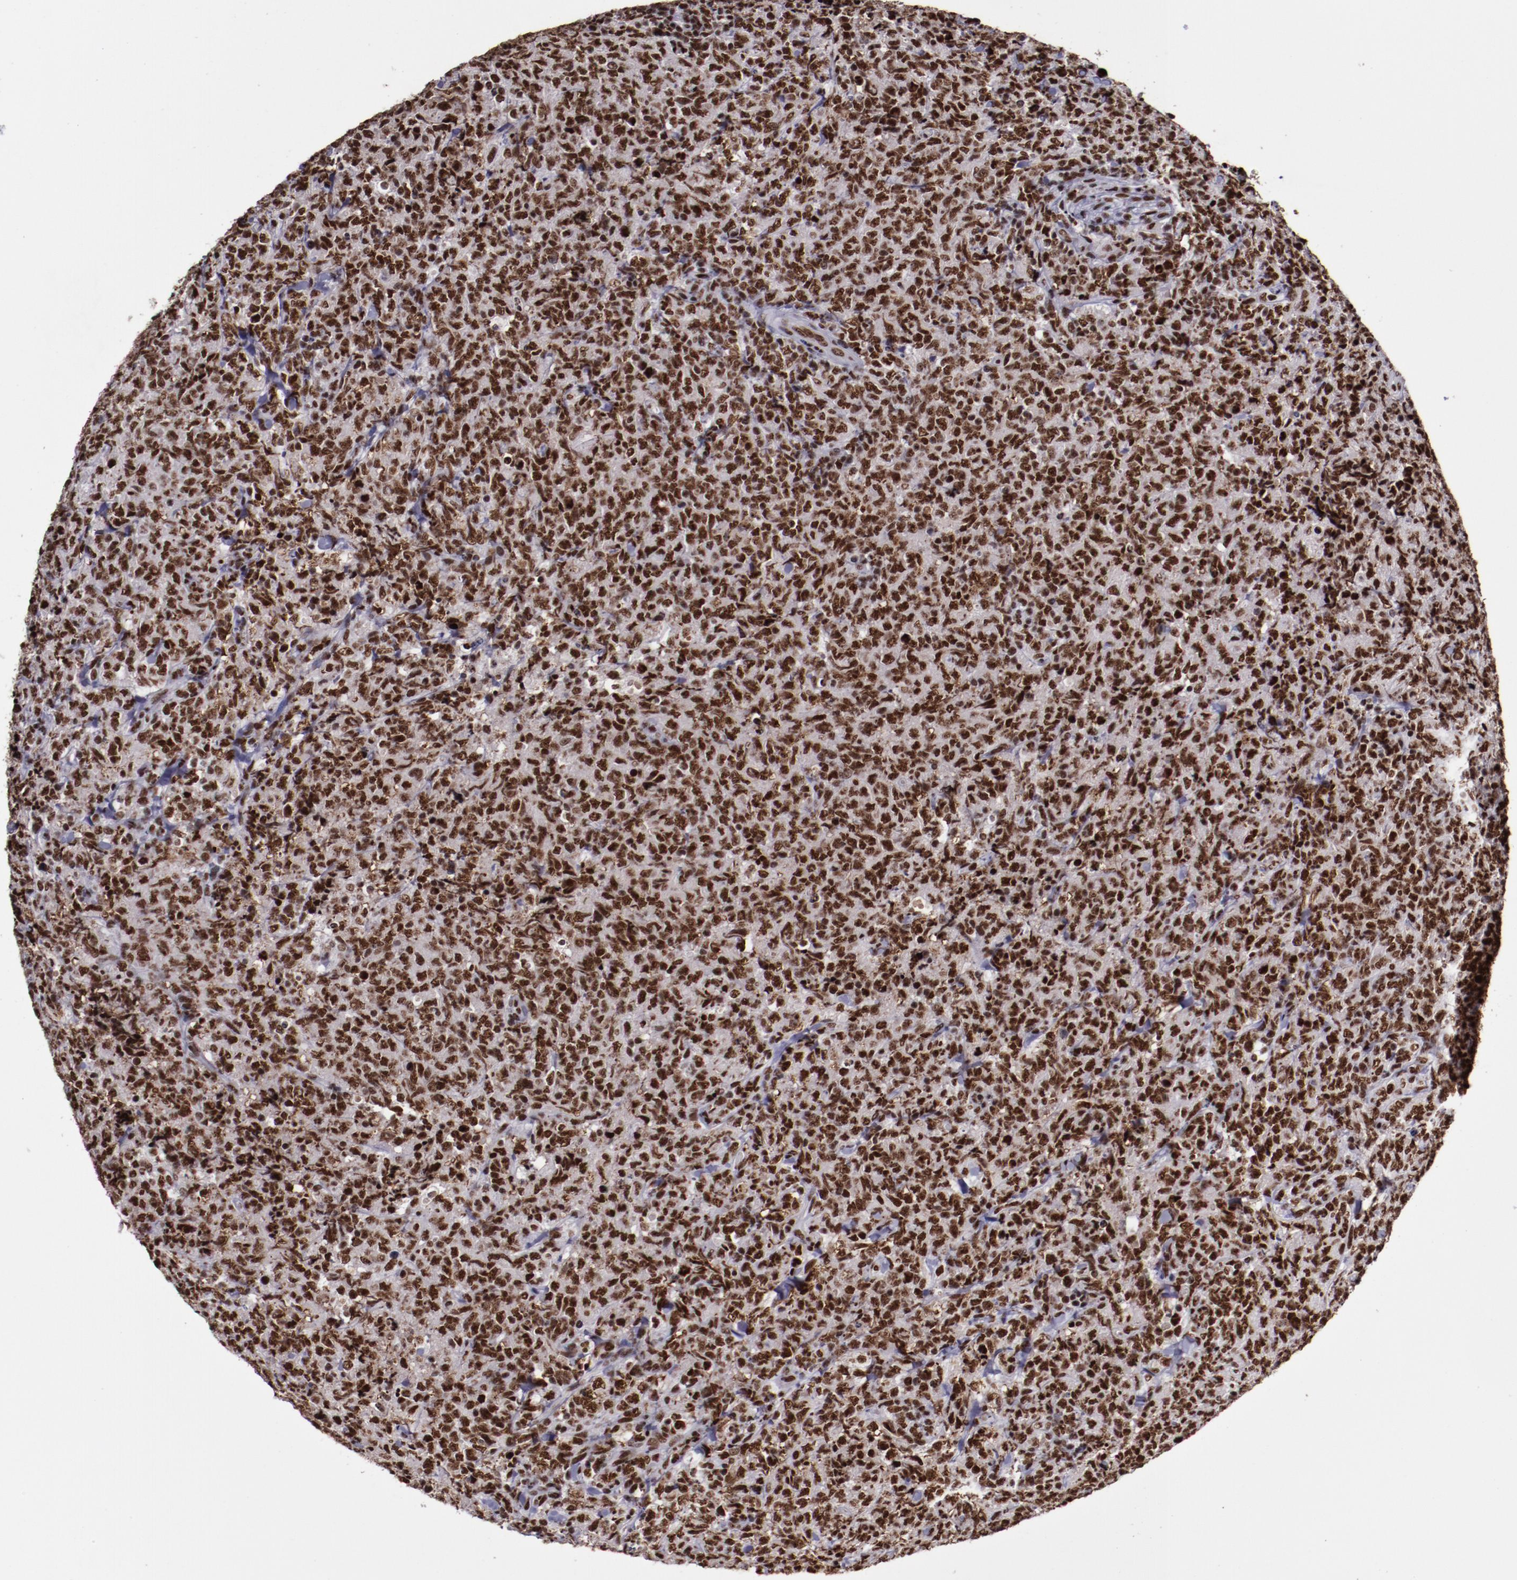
{"staining": {"intensity": "strong", "quantity": ">75%", "location": "nuclear"}, "tissue": "lymphoma", "cell_type": "Tumor cells", "image_type": "cancer", "snomed": [{"axis": "morphology", "description": "Malignant lymphoma, non-Hodgkin's type, High grade"}, {"axis": "topography", "description": "Tonsil"}], "caption": "The immunohistochemical stain labels strong nuclear positivity in tumor cells of lymphoma tissue. (IHC, brightfield microscopy, high magnification).", "gene": "ERH", "patient": {"sex": "female", "age": 36}}